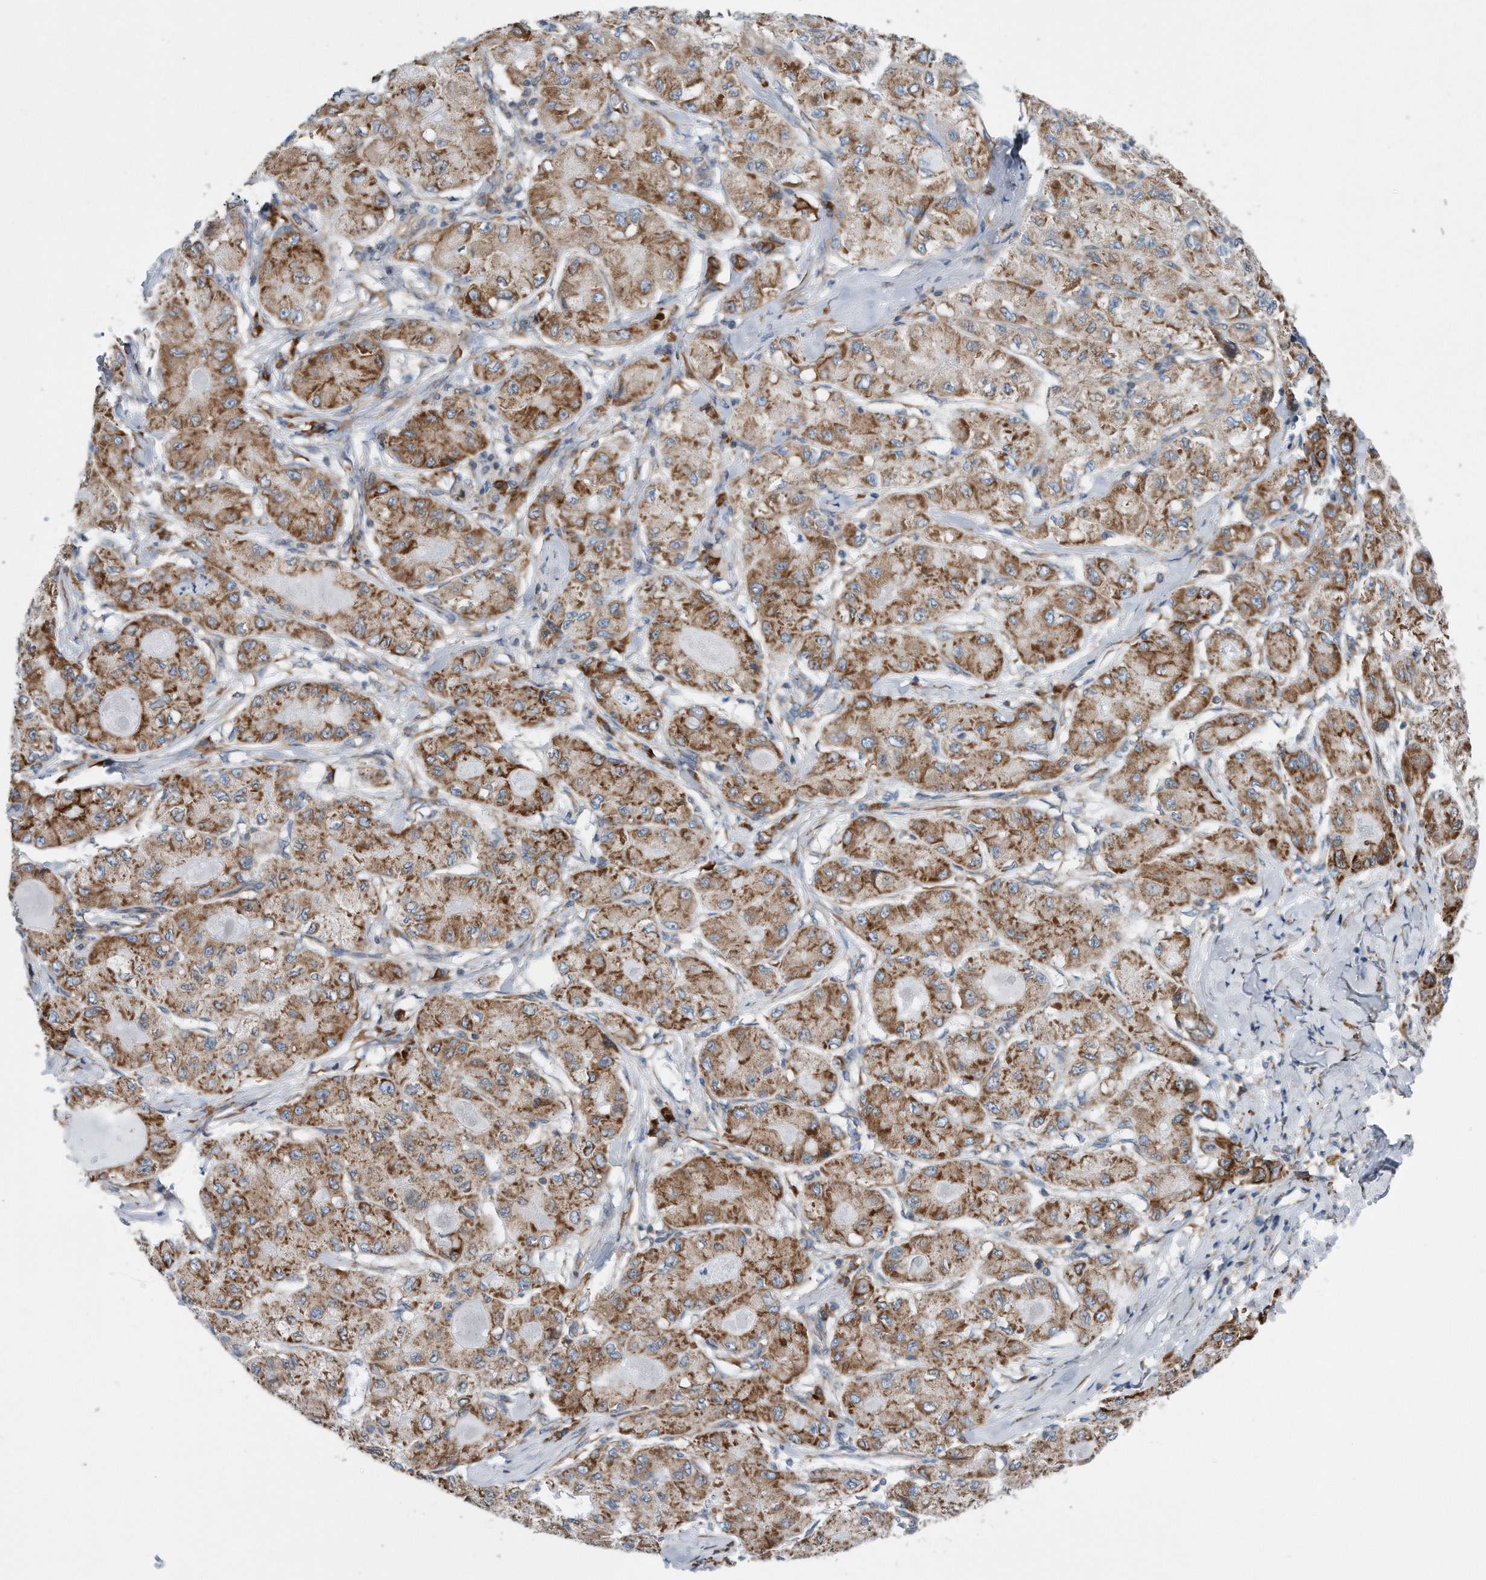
{"staining": {"intensity": "moderate", "quantity": ">75%", "location": "cytoplasmic/membranous"}, "tissue": "liver cancer", "cell_type": "Tumor cells", "image_type": "cancer", "snomed": [{"axis": "morphology", "description": "Carcinoma, Hepatocellular, NOS"}, {"axis": "topography", "description": "Liver"}], "caption": "Immunohistochemical staining of human hepatocellular carcinoma (liver) displays medium levels of moderate cytoplasmic/membranous positivity in approximately >75% of tumor cells.", "gene": "RPL26L1", "patient": {"sex": "male", "age": 80}}